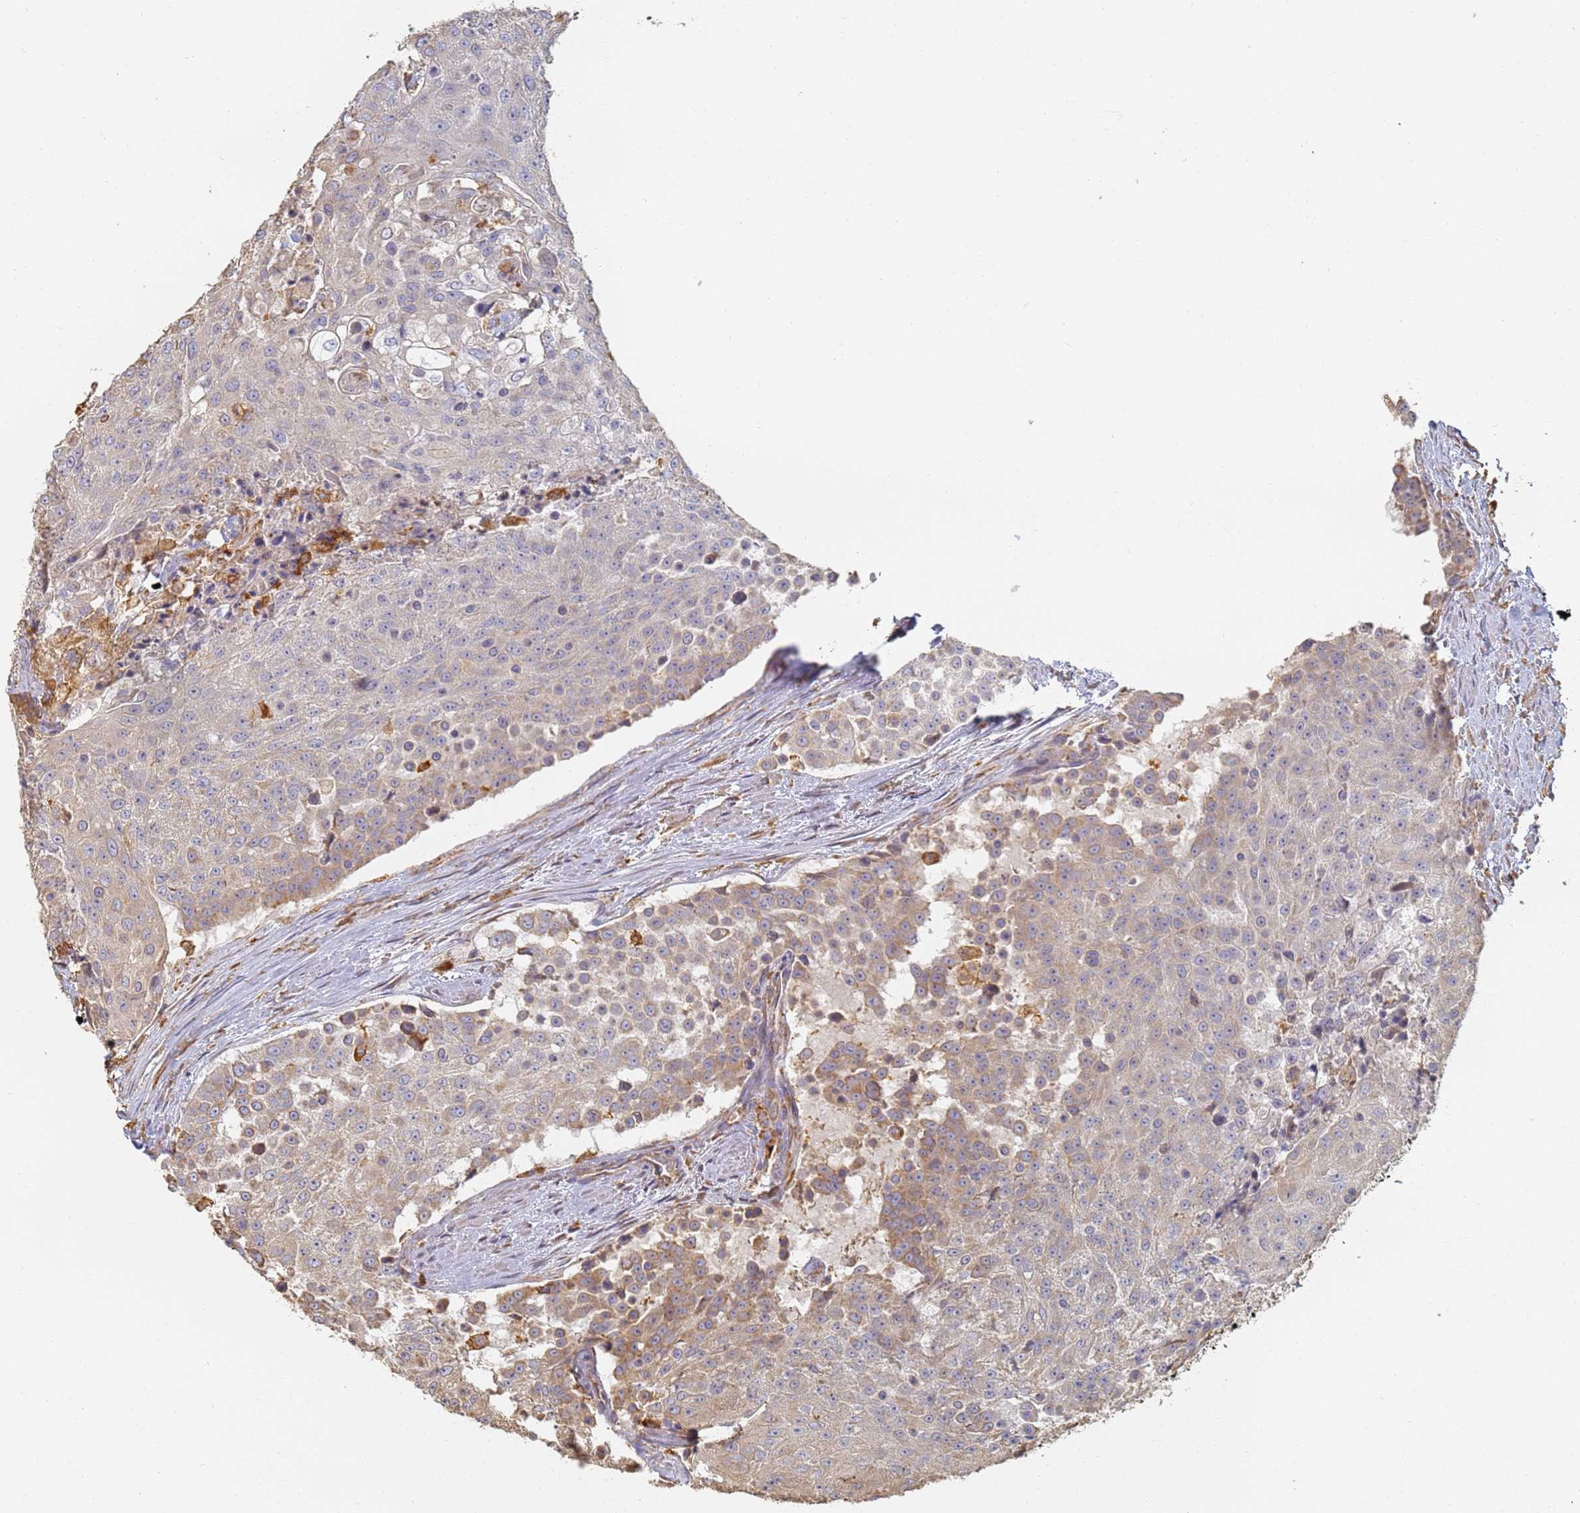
{"staining": {"intensity": "weak", "quantity": "<25%", "location": "cytoplasmic/membranous"}, "tissue": "urothelial cancer", "cell_type": "Tumor cells", "image_type": "cancer", "snomed": [{"axis": "morphology", "description": "Urothelial carcinoma, High grade"}, {"axis": "topography", "description": "Urinary bladder"}], "caption": "High magnification brightfield microscopy of urothelial cancer stained with DAB (3,3'-diaminobenzidine) (brown) and counterstained with hematoxylin (blue): tumor cells show no significant expression.", "gene": "BIN2", "patient": {"sex": "female", "age": 63}}